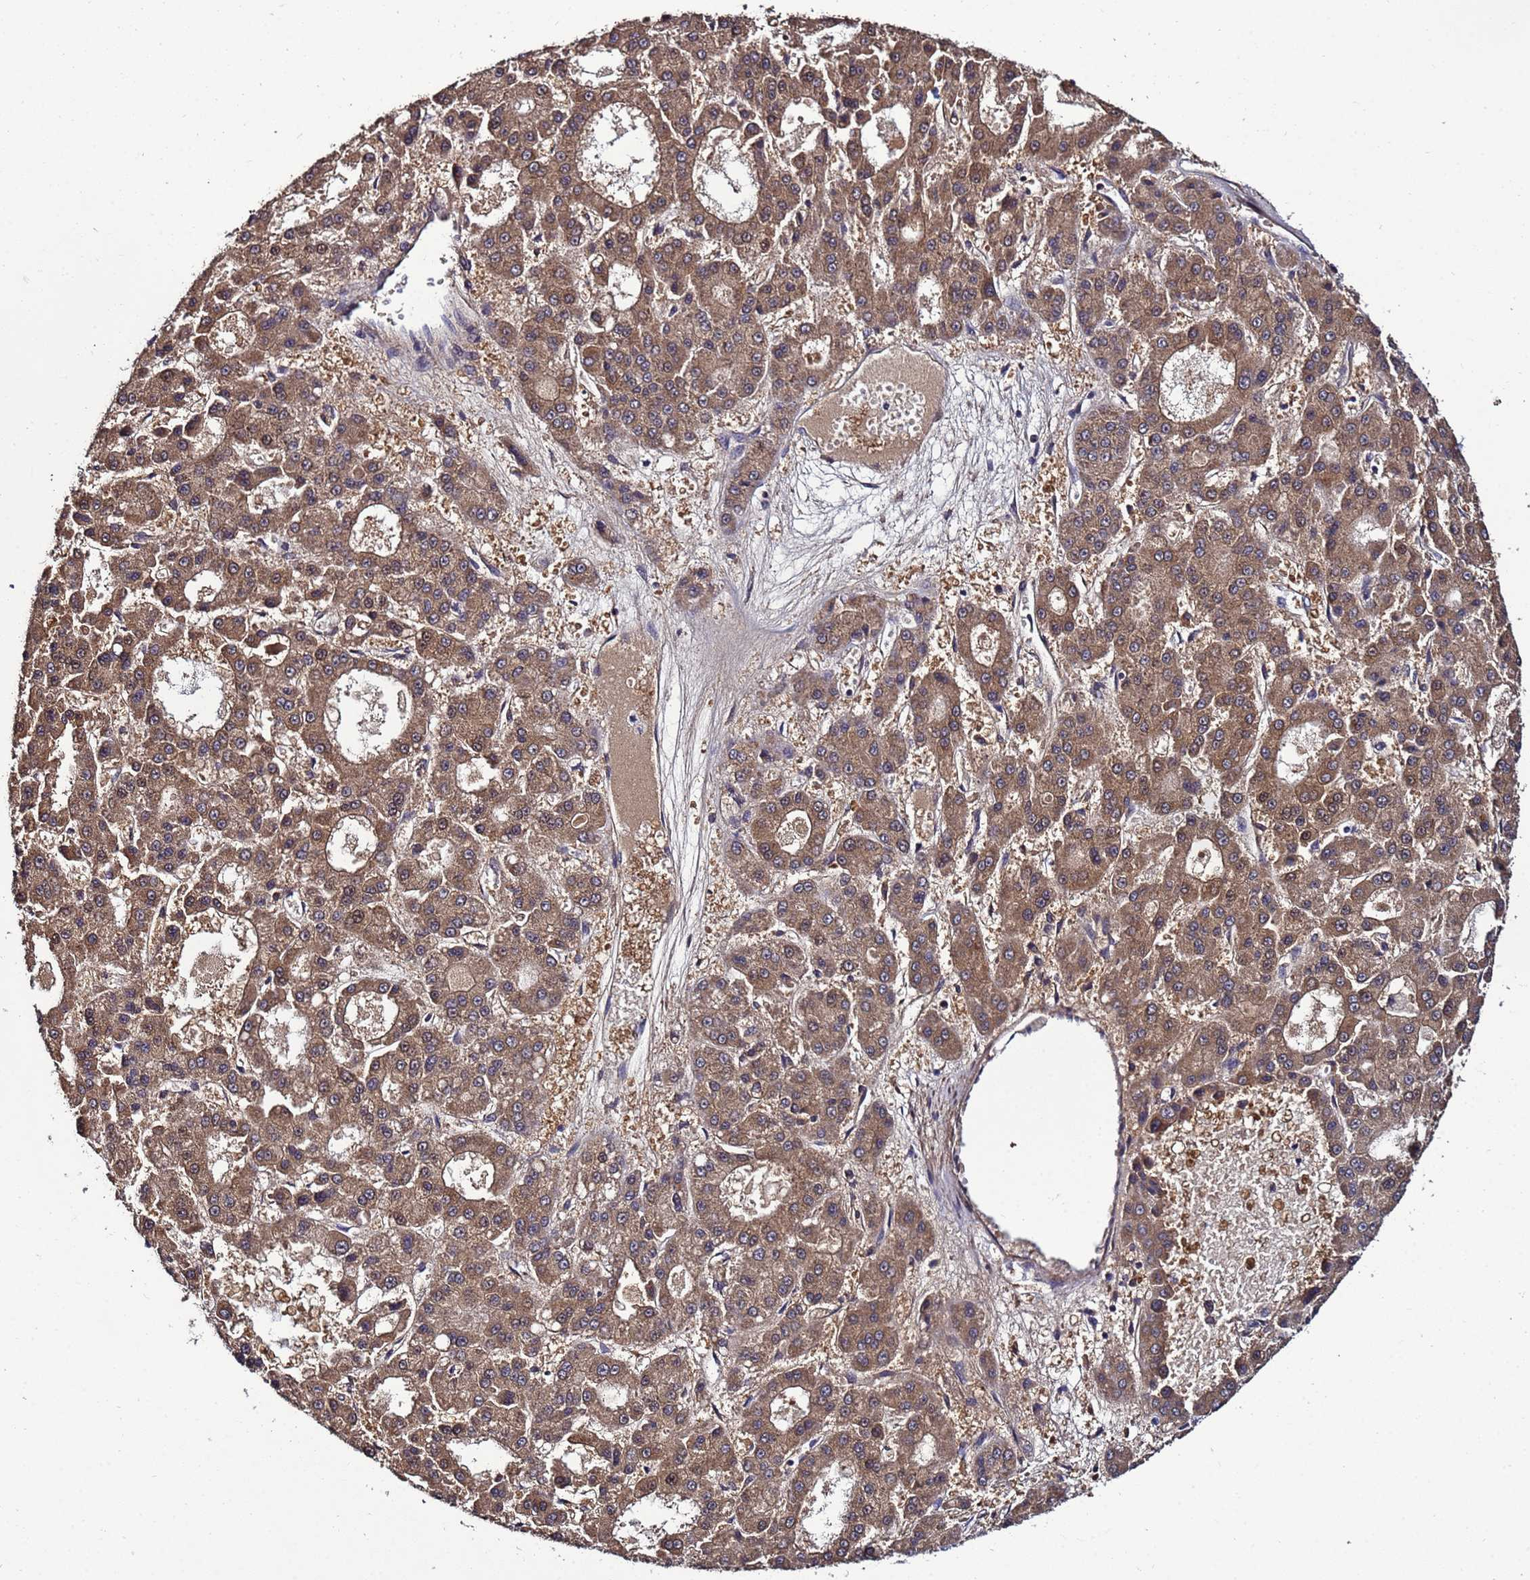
{"staining": {"intensity": "moderate", "quantity": ">75%", "location": "cytoplasmic/membranous"}, "tissue": "liver cancer", "cell_type": "Tumor cells", "image_type": "cancer", "snomed": [{"axis": "morphology", "description": "Carcinoma, Hepatocellular, NOS"}, {"axis": "topography", "description": "Liver"}], "caption": "There is medium levels of moderate cytoplasmic/membranous positivity in tumor cells of liver cancer (hepatocellular carcinoma), as demonstrated by immunohistochemical staining (brown color).", "gene": "NAXE", "patient": {"sex": "male", "age": 70}}